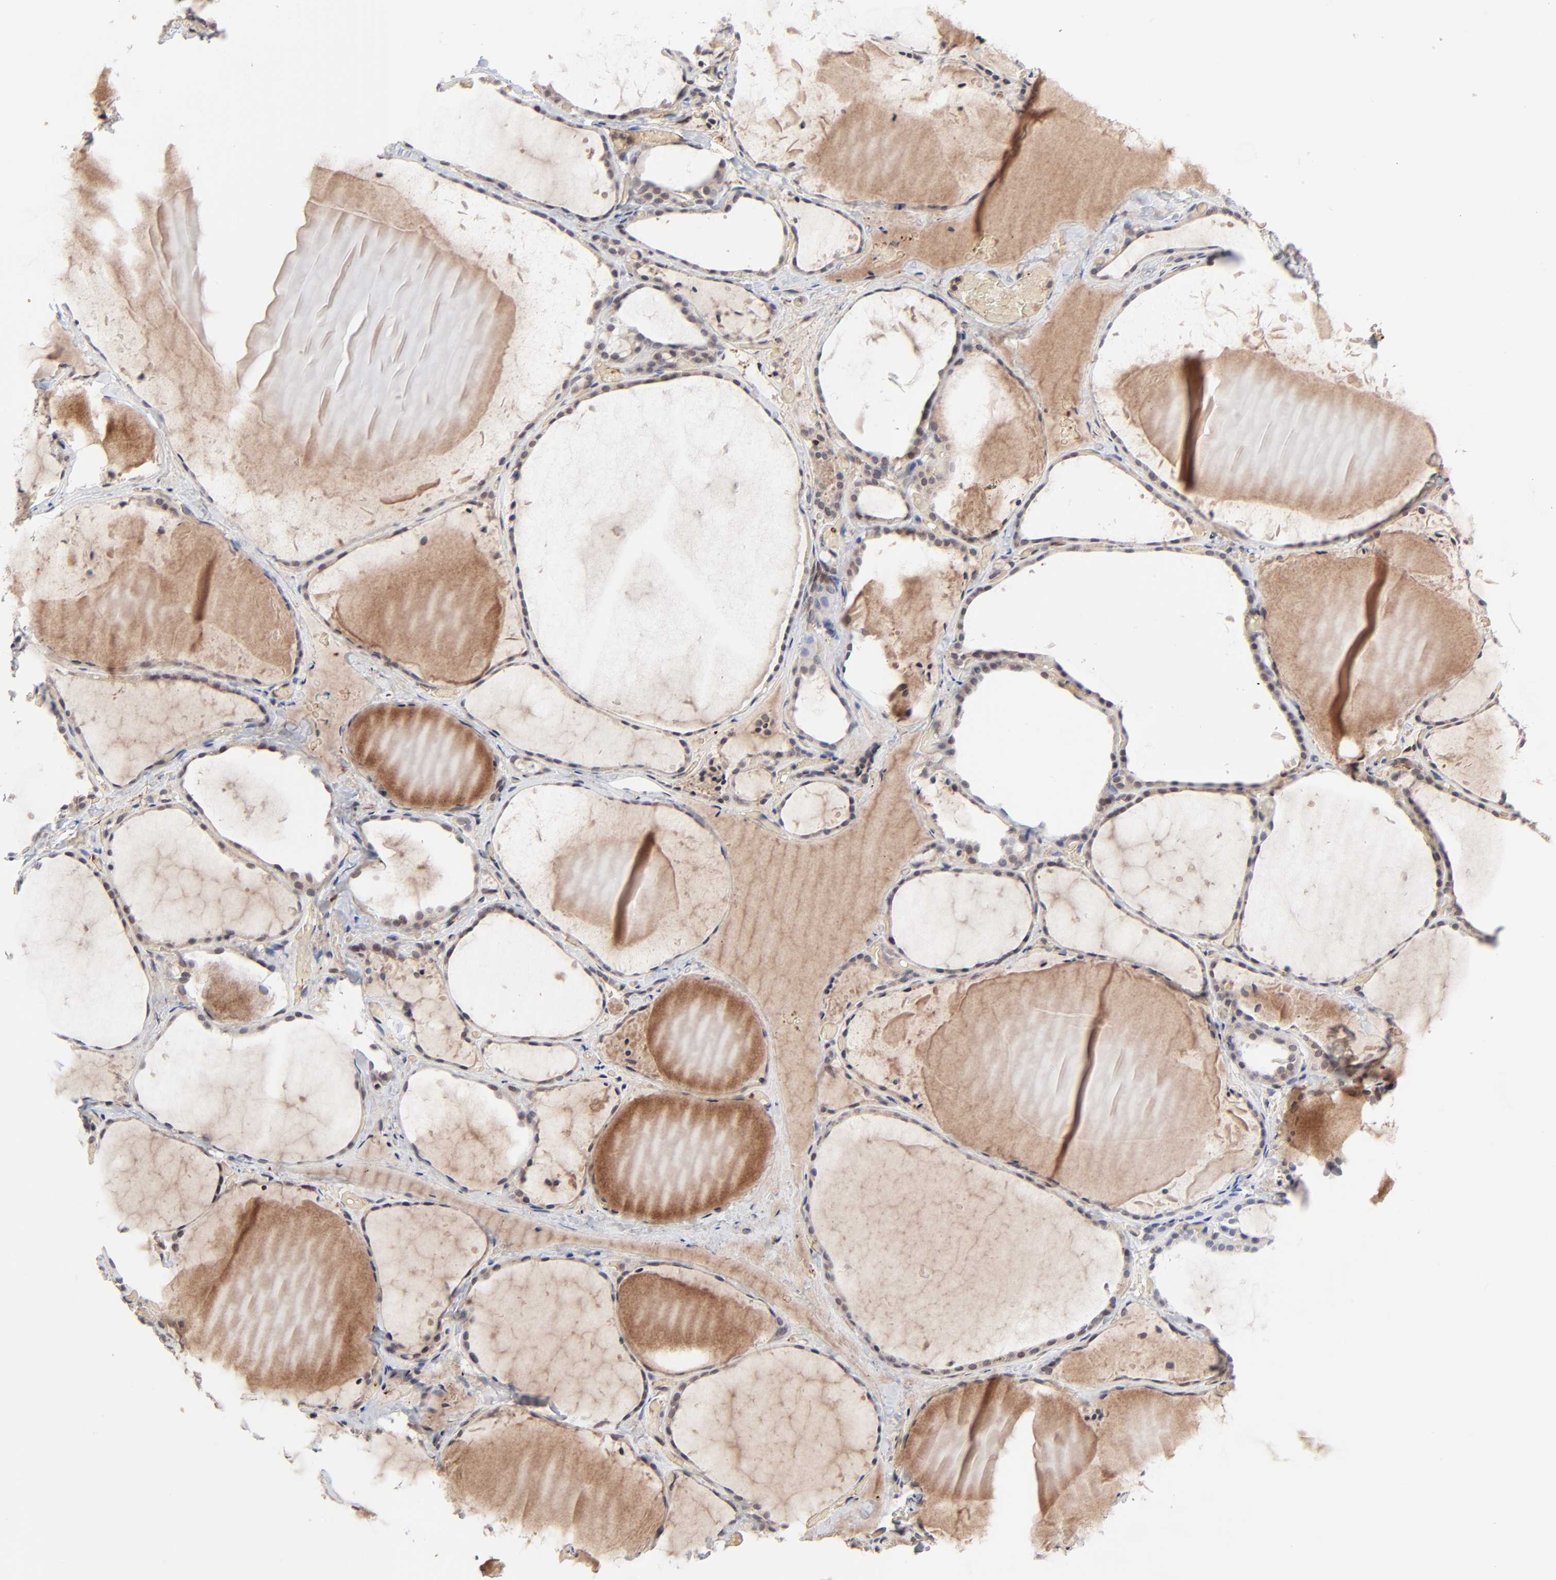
{"staining": {"intensity": "weak", "quantity": "25%-75%", "location": "cytoplasmic/membranous"}, "tissue": "thyroid gland", "cell_type": "Glandular cells", "image_type": "normal", "snomed": [{"axis": "morphology", "description": "Normal tissue, NOS"}, {"axis": "topography", "description": "Thyroid gland"}], "caption": "High-power microscopy captured an immunohistochemistry photomicrograph of benign thyroid gland, revealing weak cytoplasmic/membranous expression in about 25%-75% of glandular cells.", "gene": "CASP10", "patient": {"sex": "female", "age": 22}}